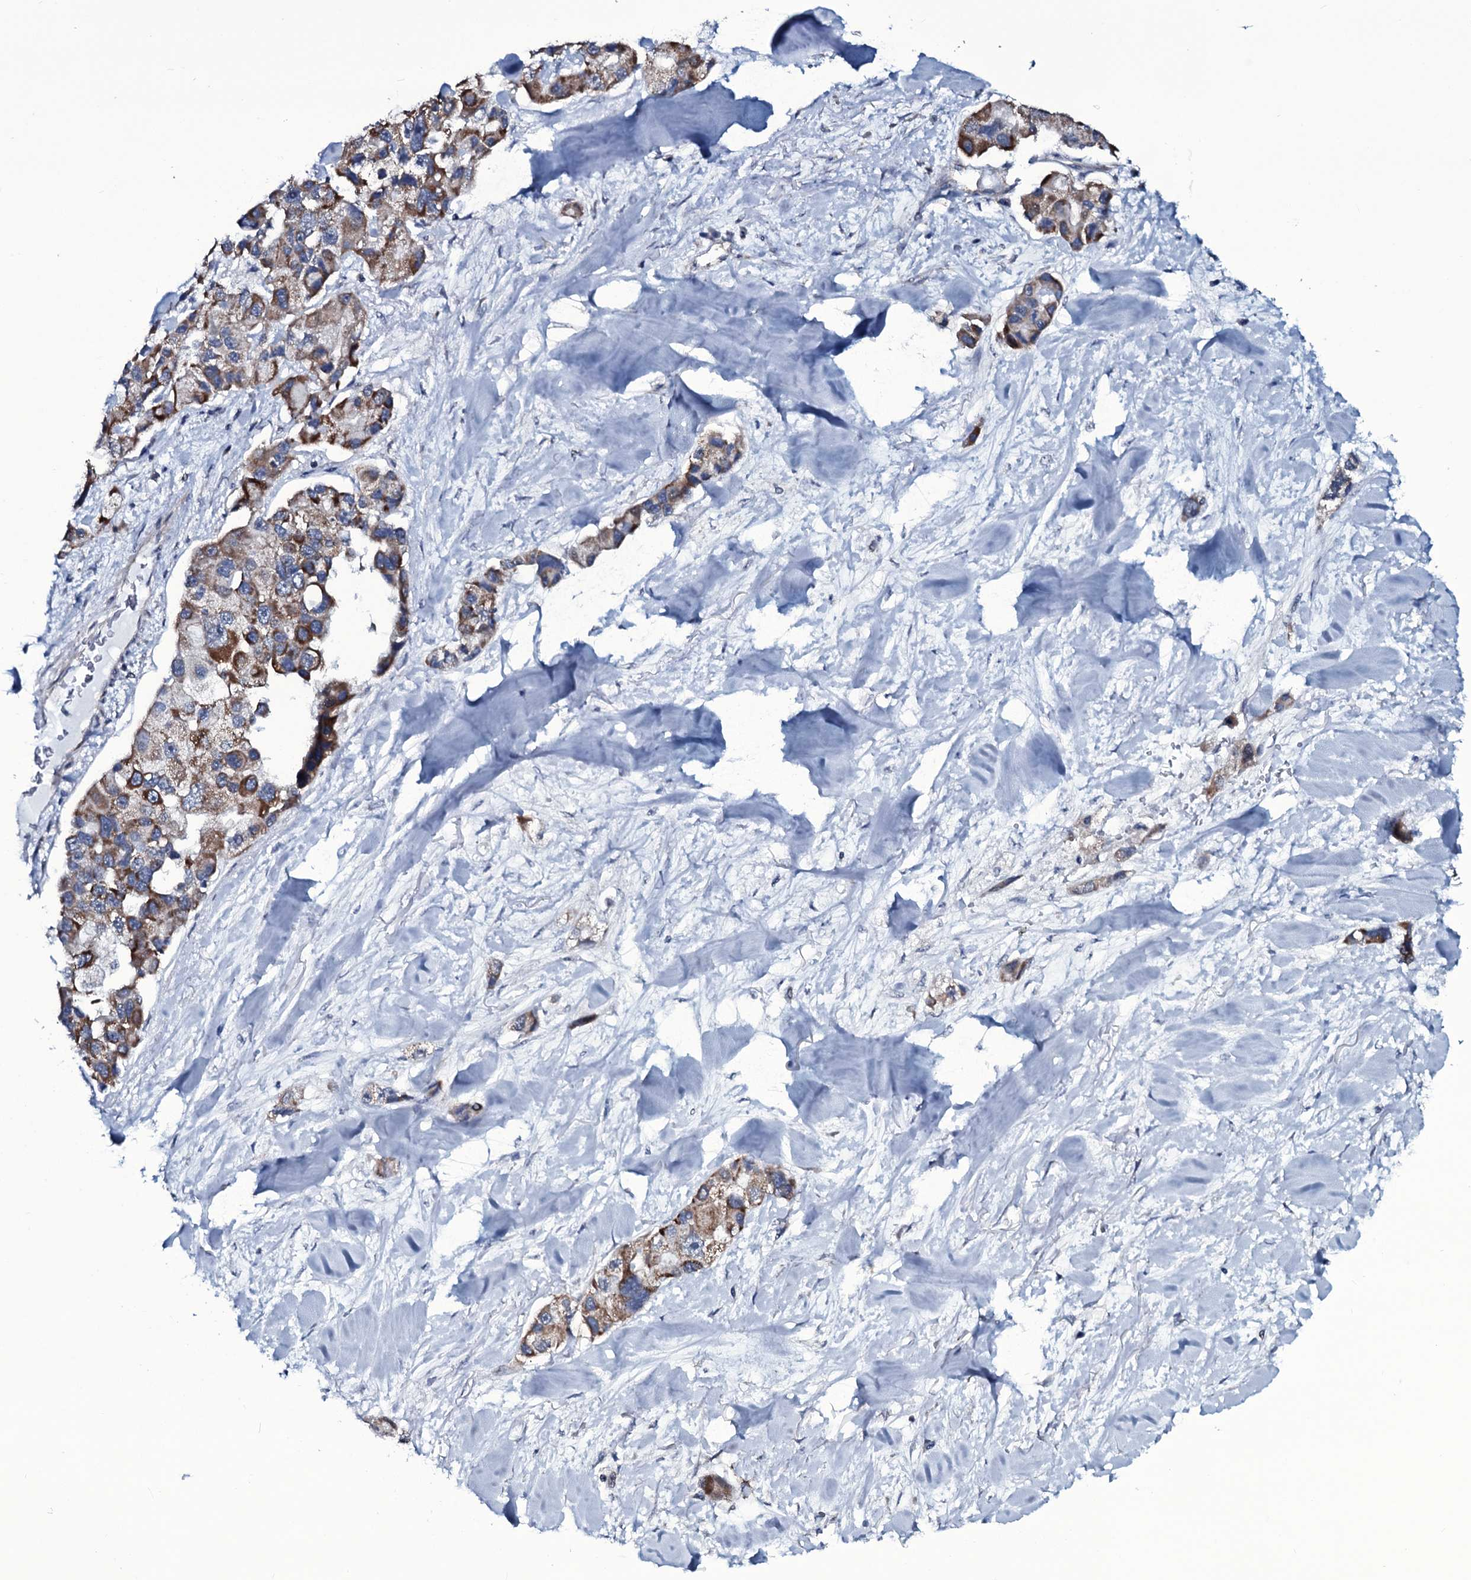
{"staining": {"intensity": "moderate", "quantity": ">75%", "location": "cytoplasmic/membranous"}, "tissue": "lung cancer", "cell_type": "Tumor cells", "image_type": "cancer", "snomed": [{"axis": "morphology", "description": "Adenocarcinoma, NOS"}, {"axis": "topography", "description": "Lung"}], "caption": "Immunohistochemistry (IHC) photomicrograph of neoplastic tissue: lung cancer (adenocarcinoma) stained using immunohistochemistry displays medium levels of moderate protein expression localized specifically in the cytoplasmic/membranous of tumor cells, appearing as a cytoplasmic/membranous brown color.", "gene": "WIPF3", "patient": {"sex": "female", "age": 54}}